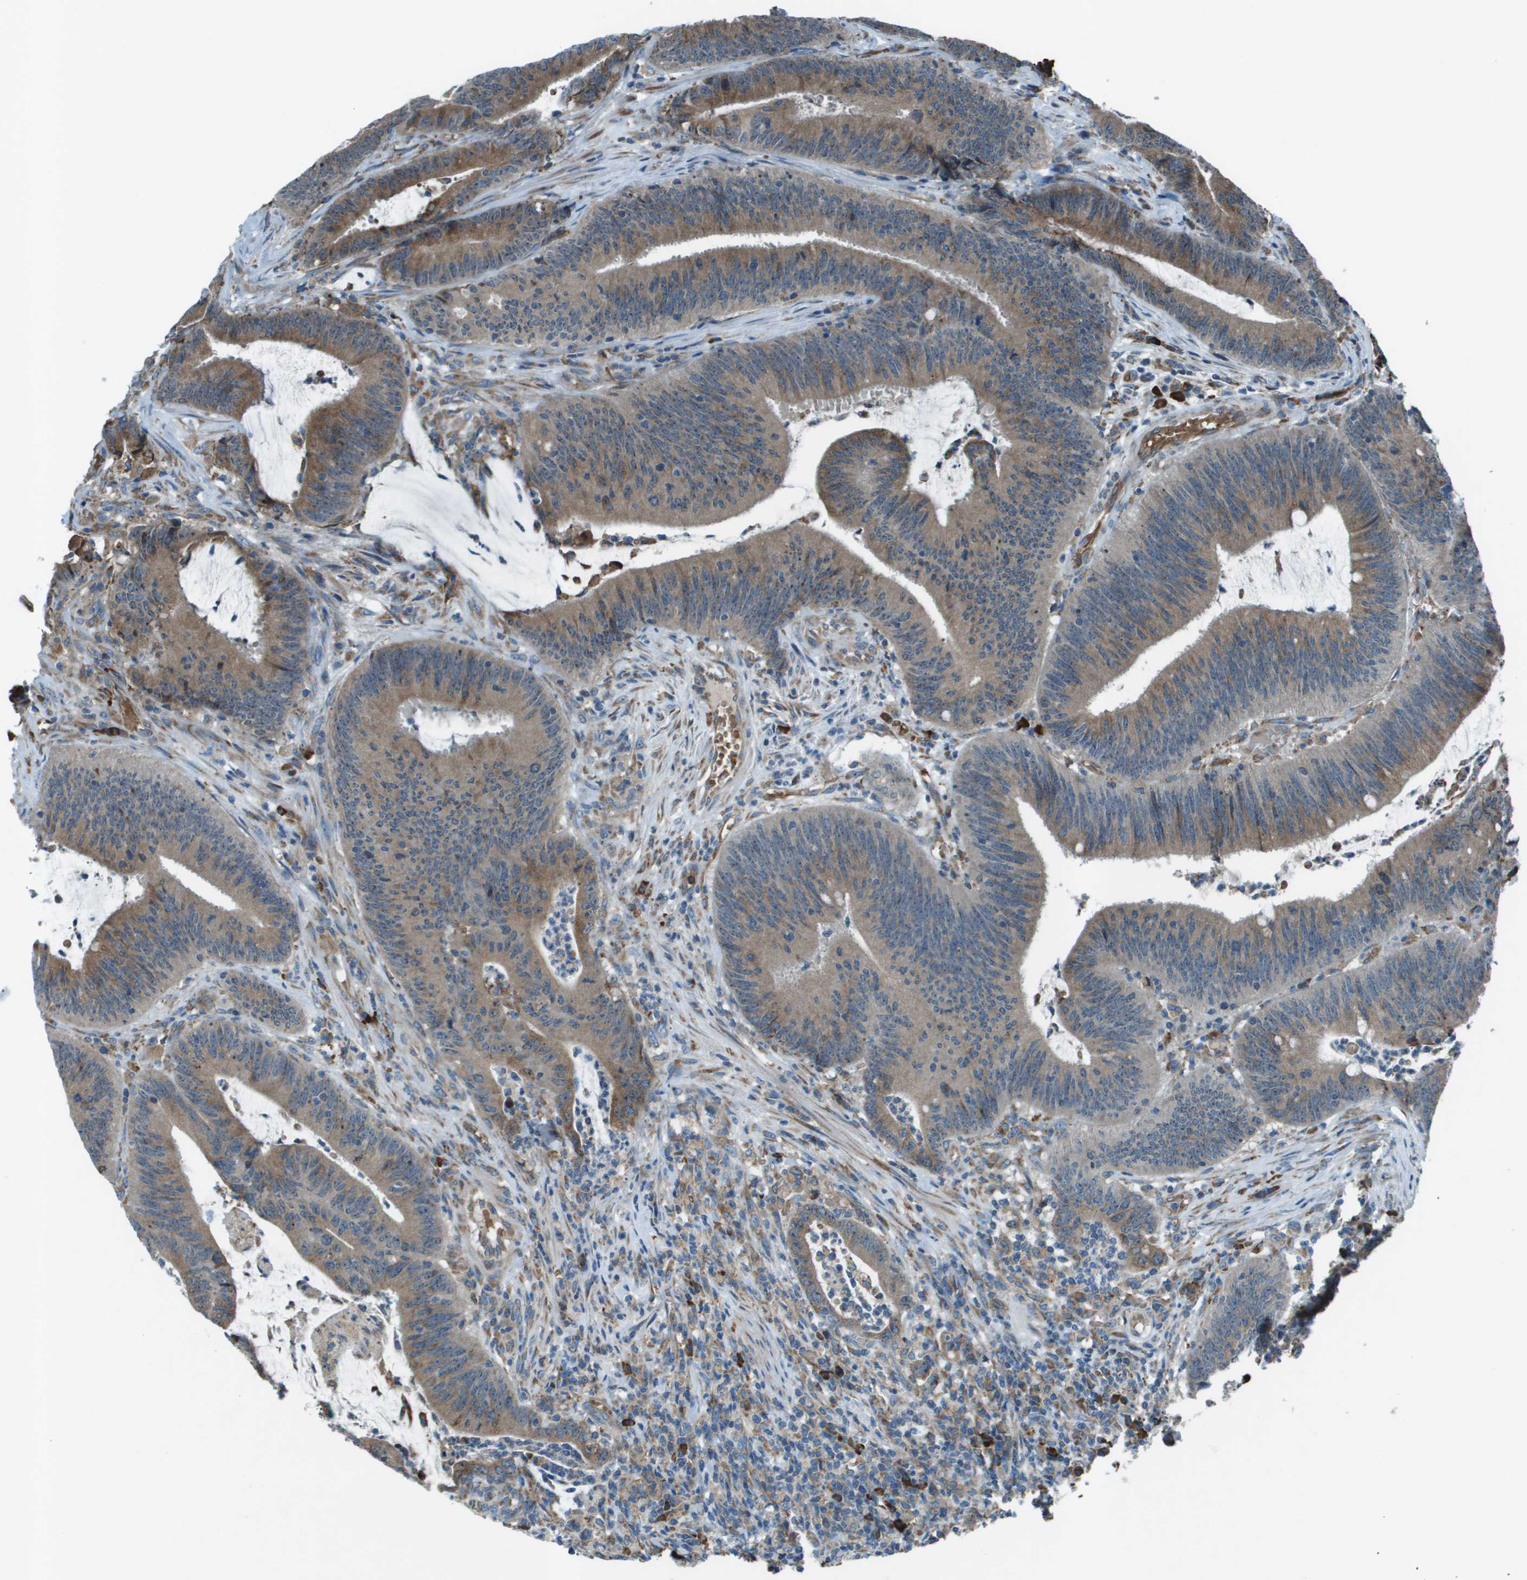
{"staining": {"intensity": "moderate", "quantity": ">75%", "location": "cytoplasmic/membranous"}, "tissue": "colorectal cancer", "cell_type": "Tumor cells", "image_type": "cancer", "snomed": [{"axis": "morphology", "description": "Normal tissue, NOS"}, {"axis": "morphology", "description": "Adenocarcinoma, NOS"}, {"axis": "topography", "description": "Rectum"}], "caption": "Colorectal adenocarcinoma was stained to show a protein in brown. There is medium levels of moderate cytoplasmic/membranous staining in approximately >75% of tumor cells.", "gene": "UTS2", "patient": {"sex": "female", "age": 66}}